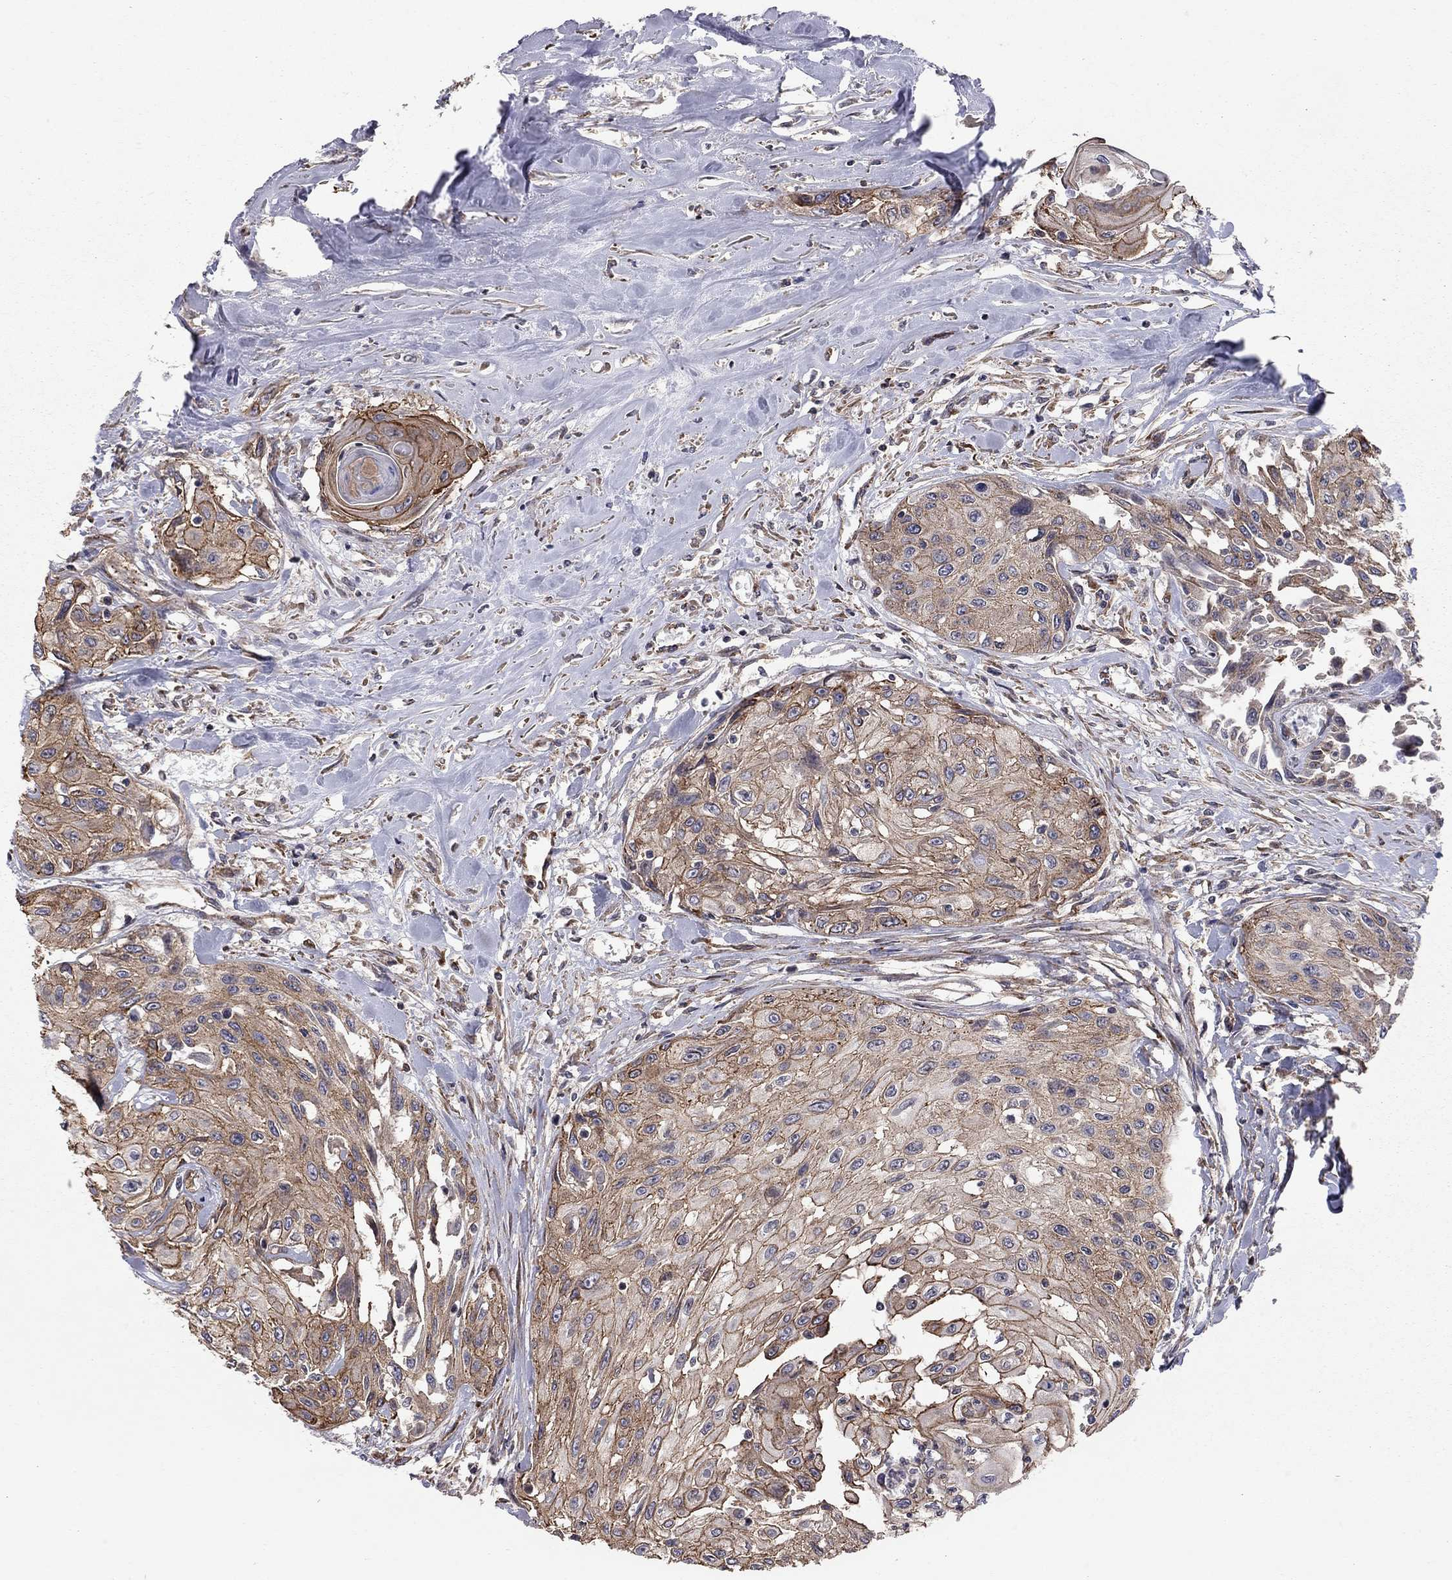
{"staining": {"intensity": "strong", "quantity": "25%-75%", "location": "cytoplasmic/membranous"}, "tissue": "head and neck cancer", "cell_type": "Tumor cells", "image_type": "cancer", "snomed": [{"axis": "morphology", "description": "Normal tissue, NOS"}, {"axis": "morphology", "description": "Squamous cell carcinoma, NOS"}, {"axis": "topography", "description": "Oral tissue"}, {"axis": "topography", "description": "Peripheral nerve tissue"}, {"axis": "topography", "description": "Head-Neck"}], "caption": "An image of head and neck cancer (squamous cell carcinoma) stained for a protein exhibits strong cytoplasmic/membranous brown staining in tumor cells.", "gene": "RASEF", "patient": {"sex": "female", "age": 59}}